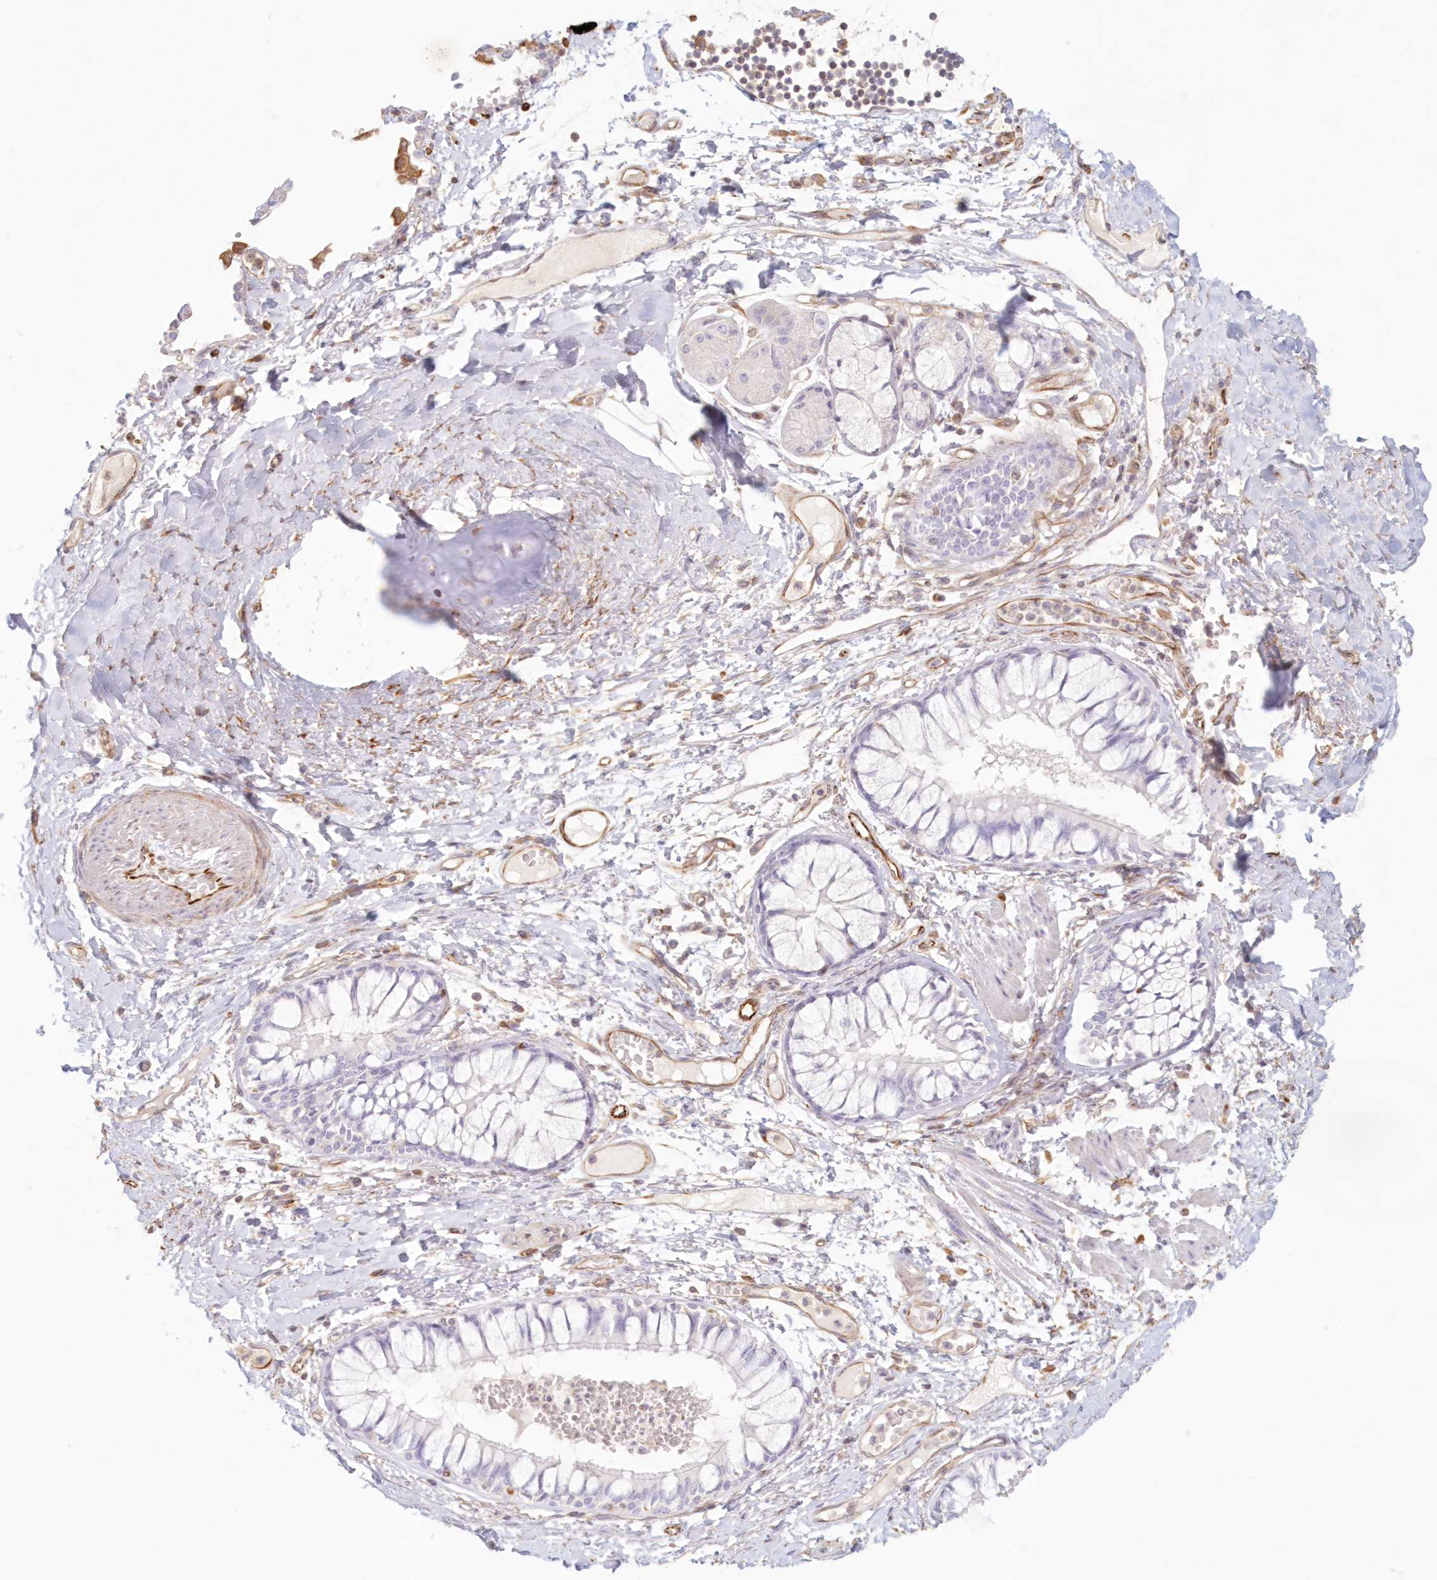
{"staining": {"intensity": "weak", "quantity": "25%-75%", "location": "cytoplasmic/membranous"}, "tissue": "adipose tissue", "cell_type": "Adipocytes", "image_type": "normal", "snomed": [{"axis": "morphology", "description": "Normal tissue, NOS"}, {"axis": "topography", "description": "Cartilage tissue"}, {"axis": "topography", "description": "Bronchus"}, {"axis": "topography", "description": "Lung"}, {"axis": "topography", "description": "Peripheral nerve tissue"}], "caption": "DAB (3,3'-diaminobenzidine) immunohistochemical staining of normal adipose tissue demonstrates weak cytoplasmic/membranous protein expression in about 25%-75% of adipocytes.", "gene": "DMRTB1", "patient": {"sex": "female", "age": 49}}